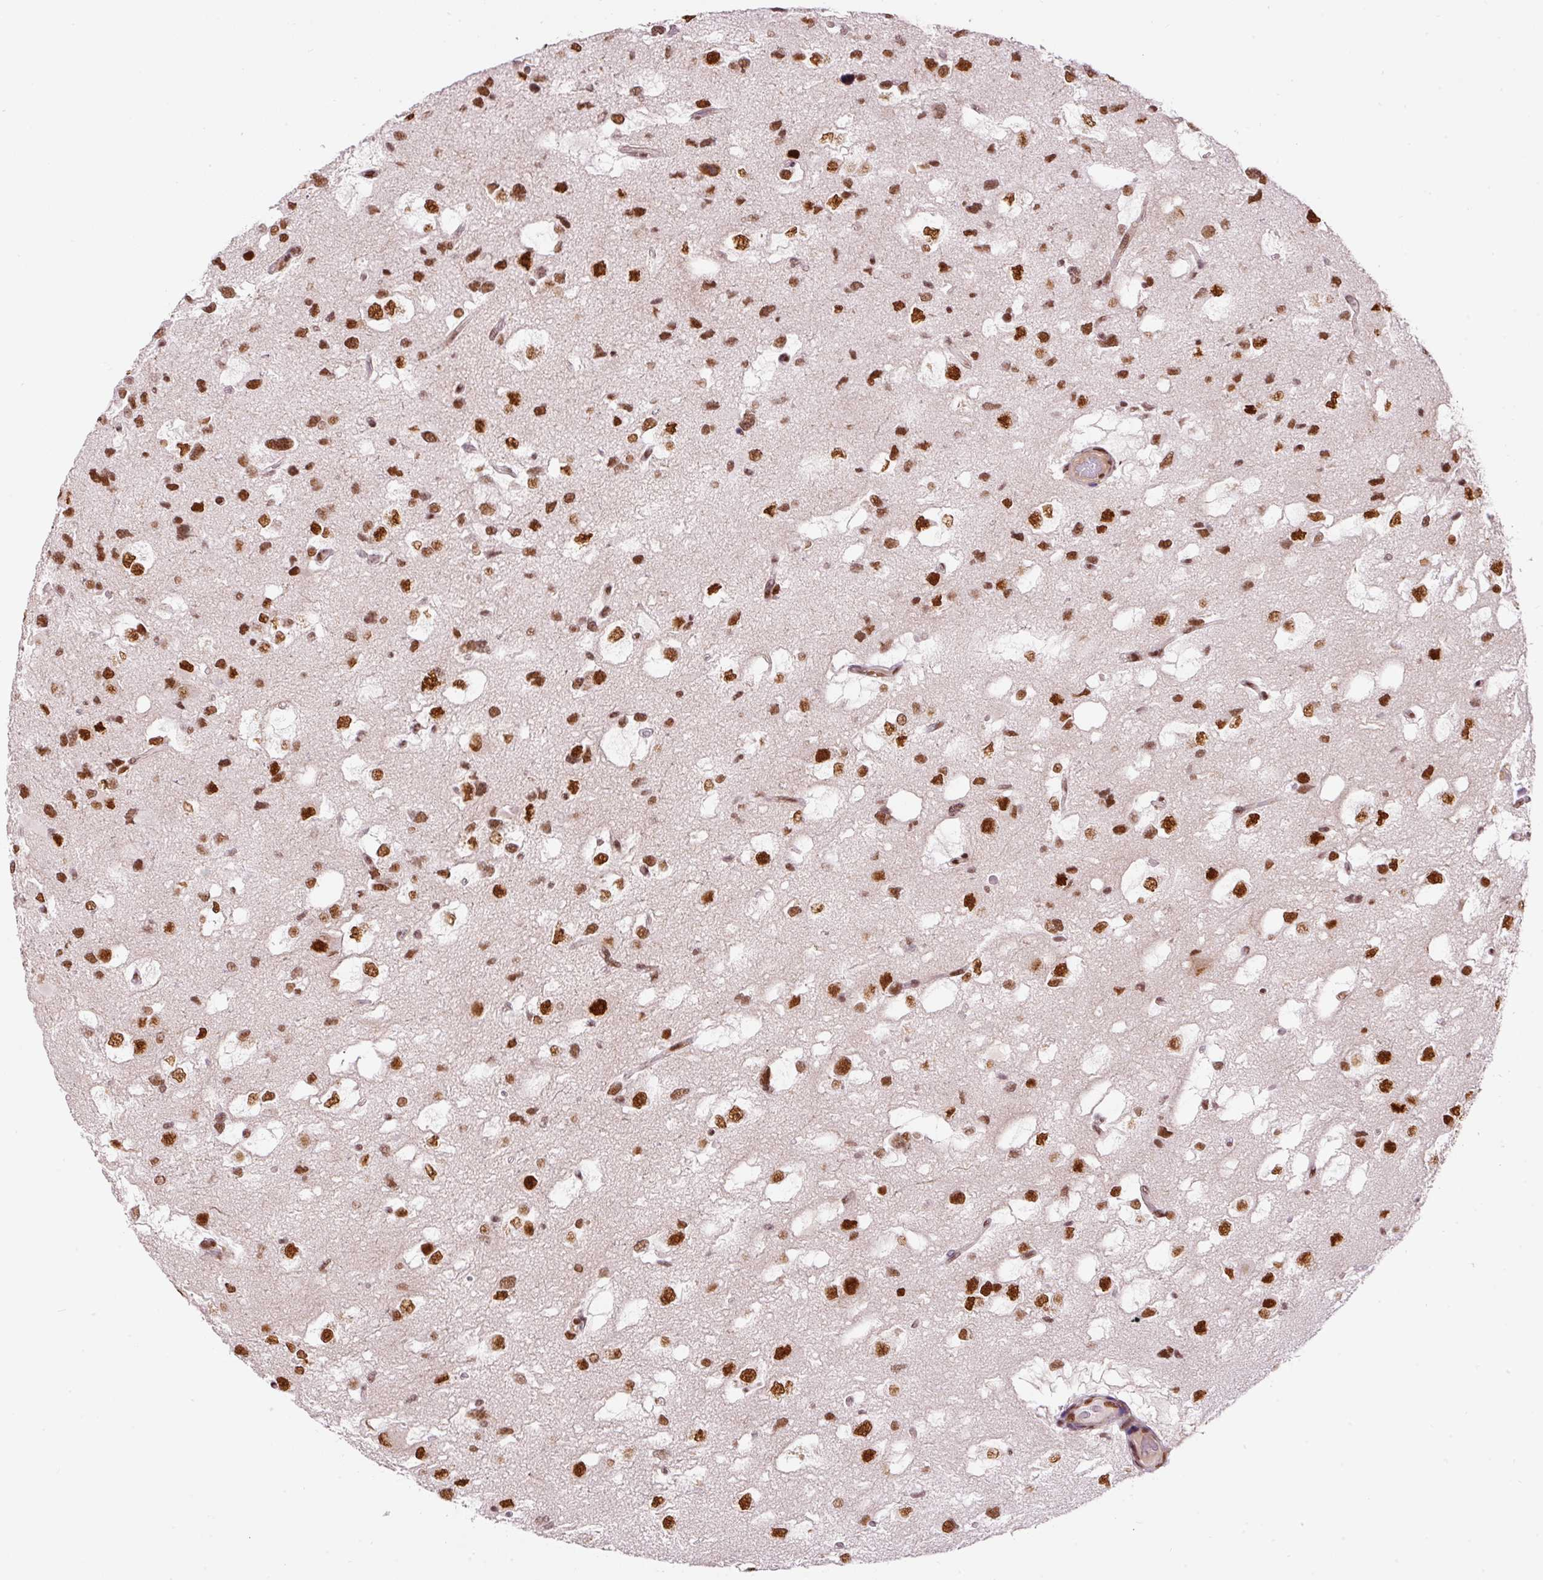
{"staining": {"intensity": "strong", "quantity": ">75%", "location": "nuclear"}, "tissue": "glioma", "cell_type": "Tumor cells", "image_type": "cancer", "snomed": [{"axis": "morphology", "description": "Glioma, malignant, High grade"}, {"axis": "topography", "description": "Brain"}], "caption": "Strong nuclear staining for a protein is appreciated in approximately >75% of tumor cells of high-grade glioma (malignant) using immunohistochemistry.", "gene": "HNRNPC", "patient": {"sex": "male", "age": 53}}